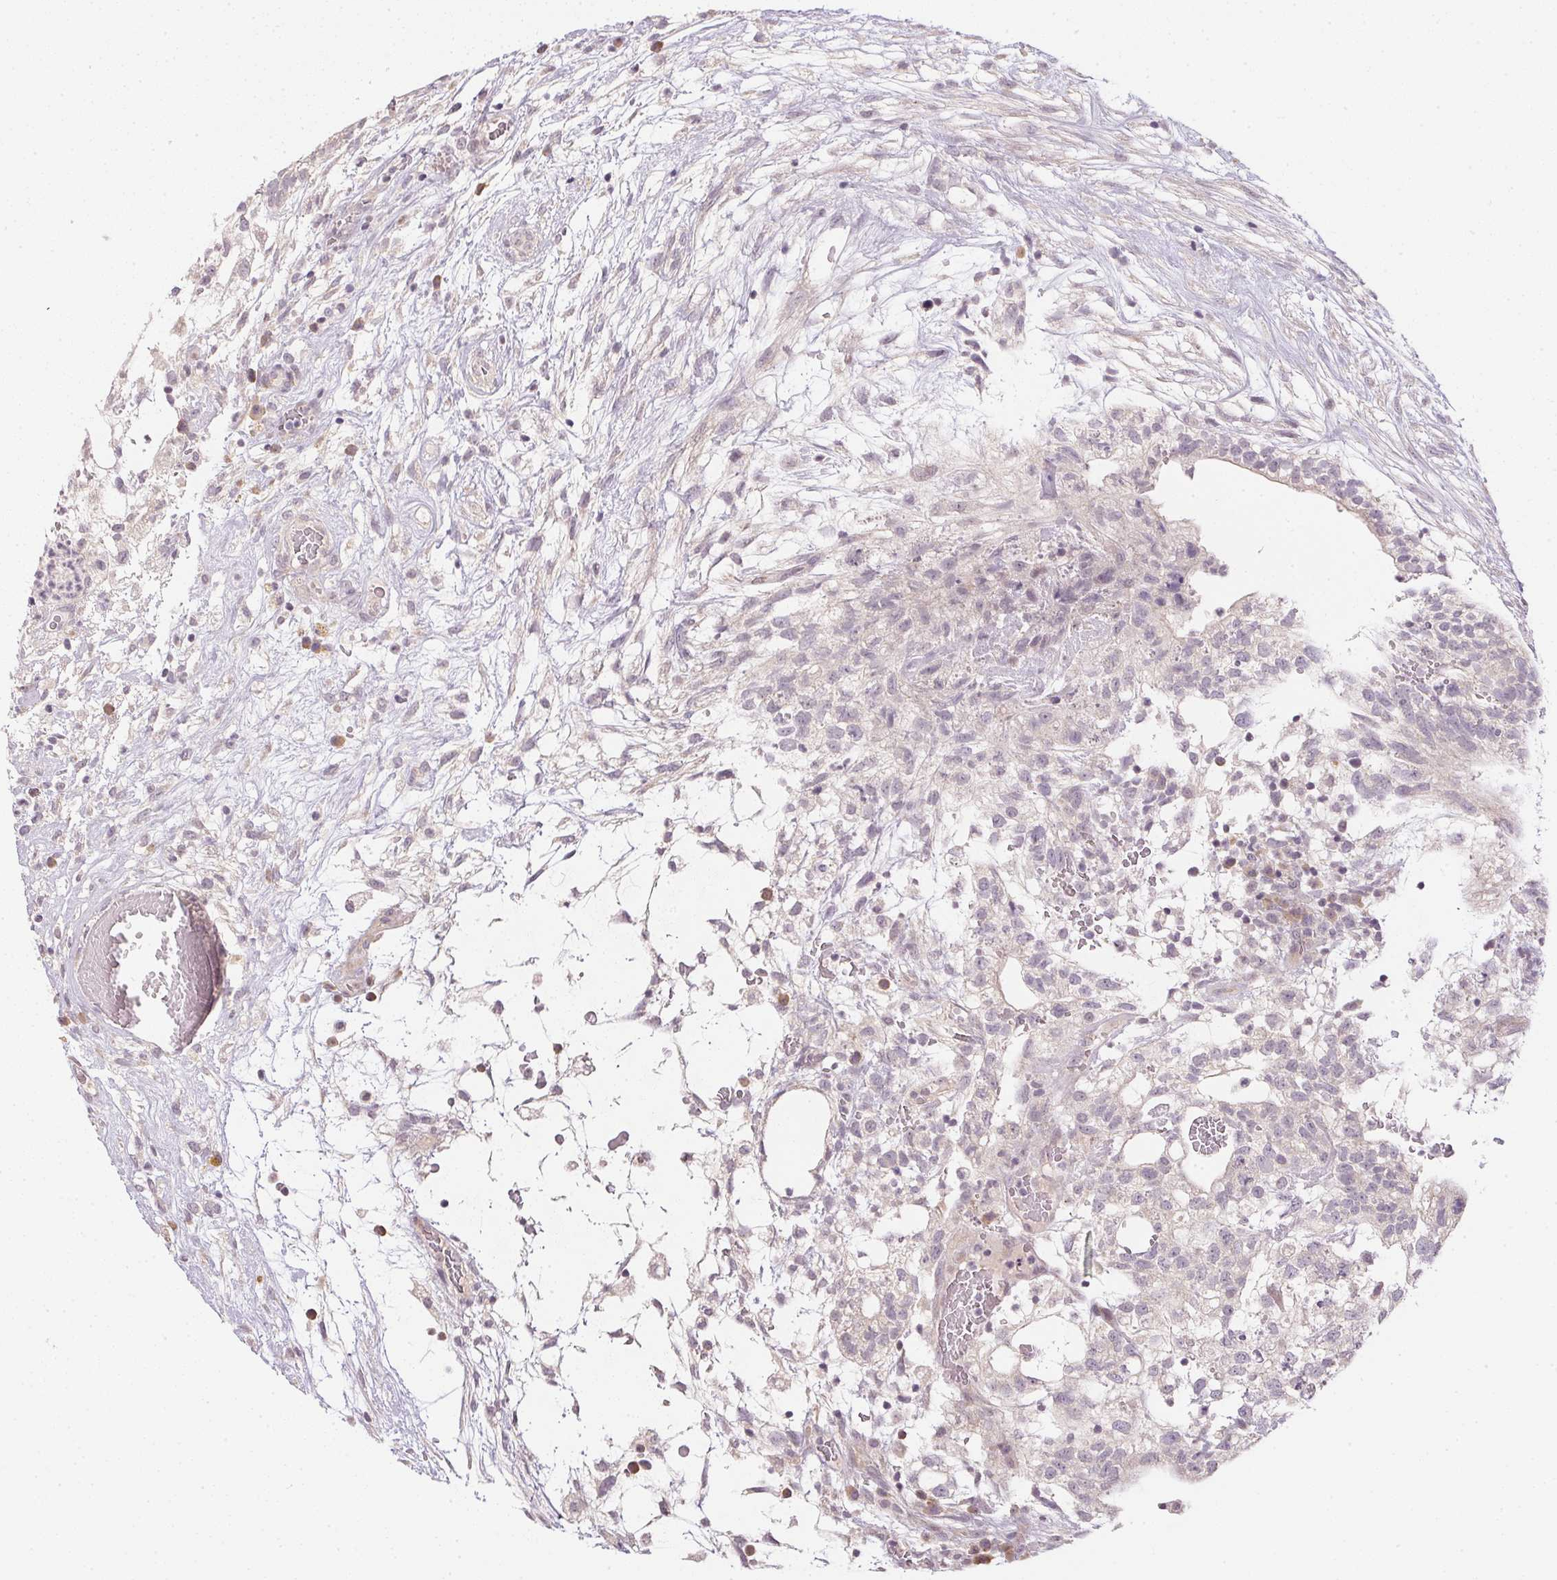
{"staining": {"intensity": "negative", "quantity": "none", "location": "none"}, "tissue": "testis cancer", "cell_type": "Tumor cells", "image_type": "cancer", "snomed": [{"axis": "morphology", "description": "Carcinoma, Embryonal, NOS"}, {"axis": "topography", "description": "Testis"}], "caption": "Tumor cells show no significant protein positivity in testis embryonal carcinoma.", "gene": "TTC23L", "patient": {"sex": "male", "age": 32}}